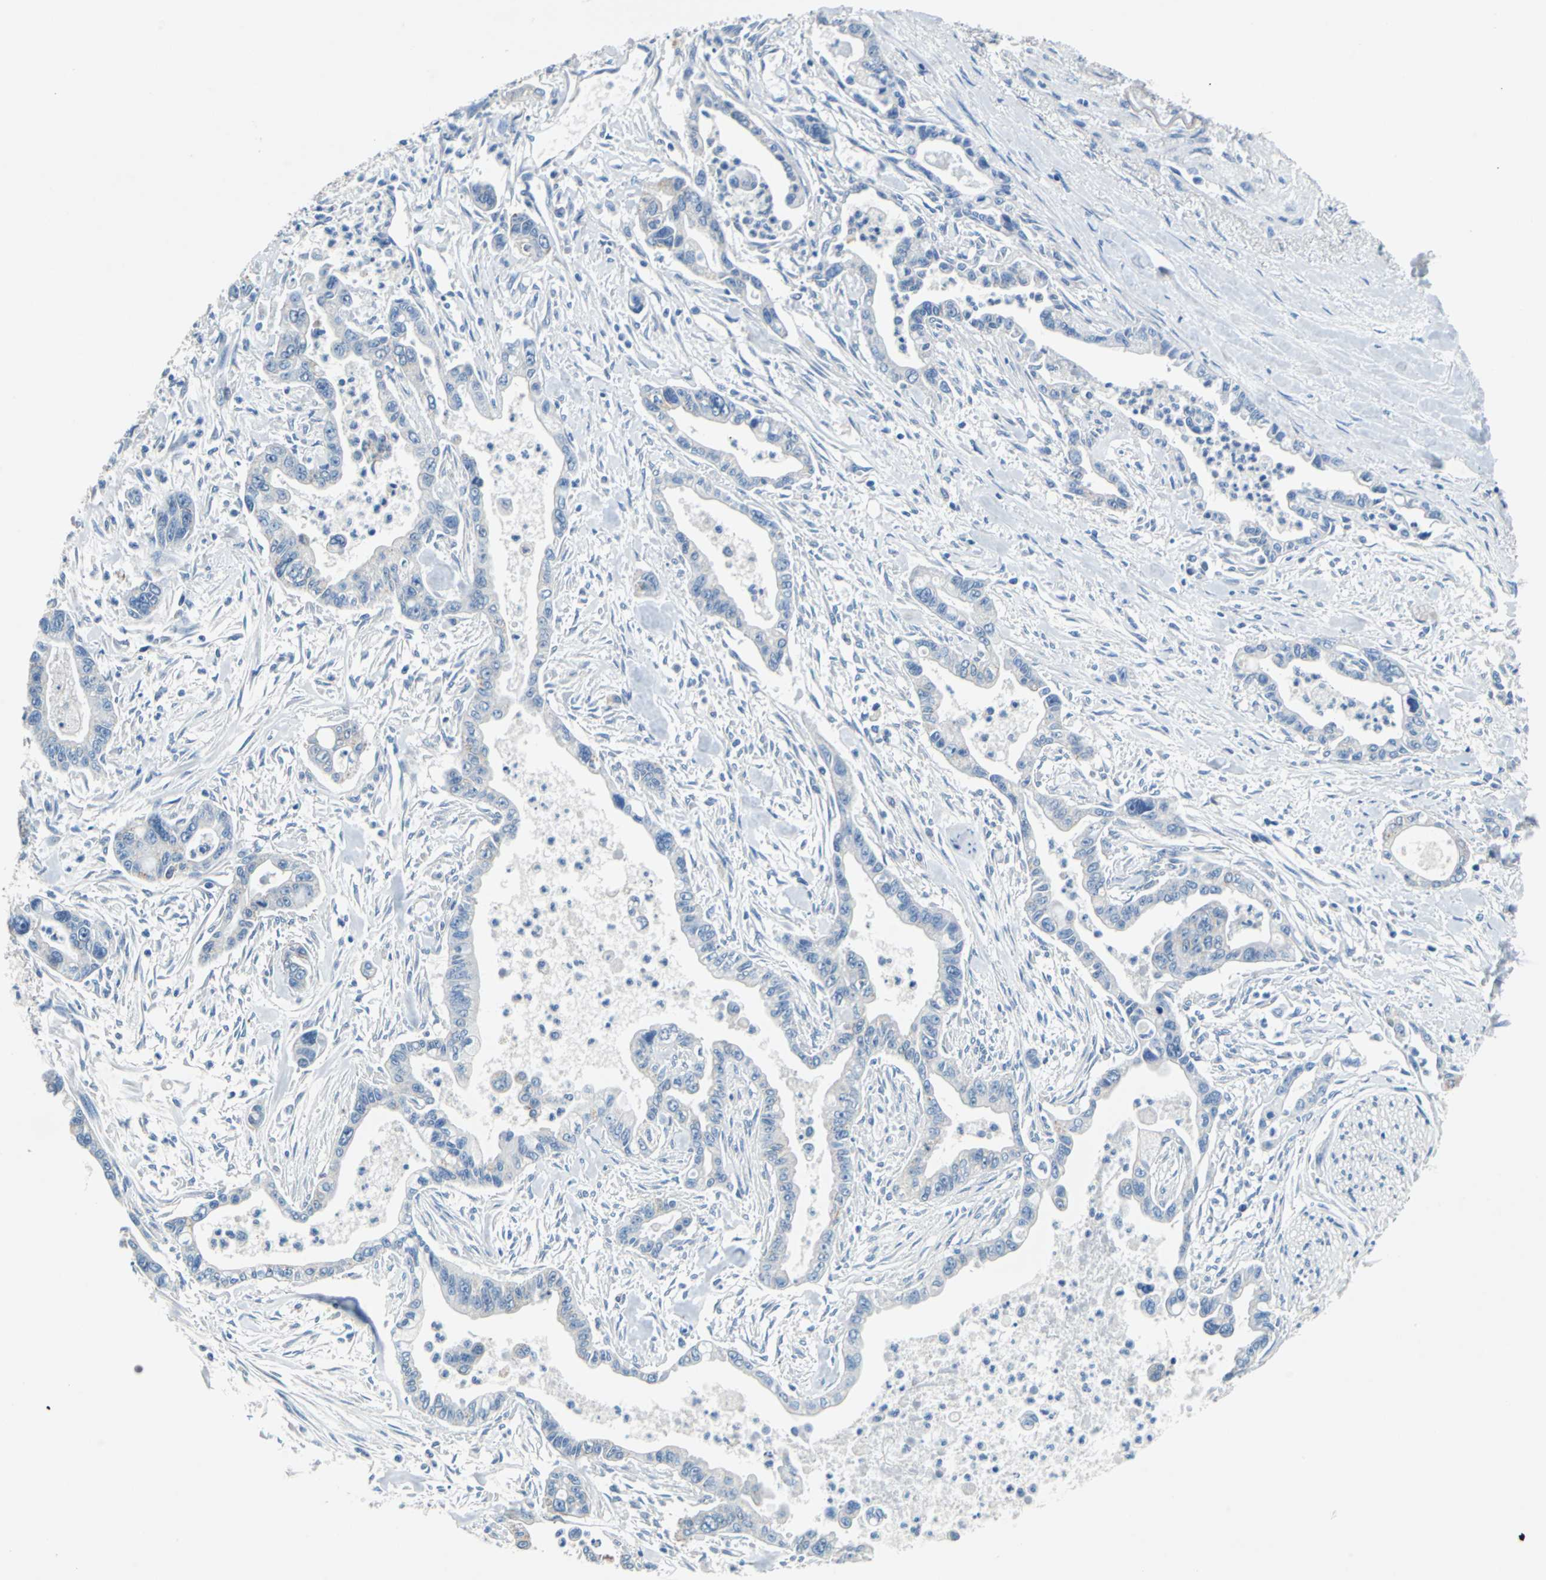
{"staining": {"intensity": "negative", "quantity": "none", "location": "none"}, "tissue": "pancreatic cancer", "cell_type": "Tumor cells", "image_type": "cancer", "snomed": [{"axis": "morphology", "description": "Adenocarcinoma, NOS"}, {"axis": "topography", "description": "Pancreas"}], "caption": "Immunohistochemistry photomicrograph of neoplastic tissue: adenocarcinoma (pancreatic) stained with DAB exhibits no significant protein staining in tumor cells. The staining is performed using DAB brown chromogen with nuclei counter-stained in using hematoxylin.", "gene": "TEX264", "patient": {"sex": "male", "age": 70}}